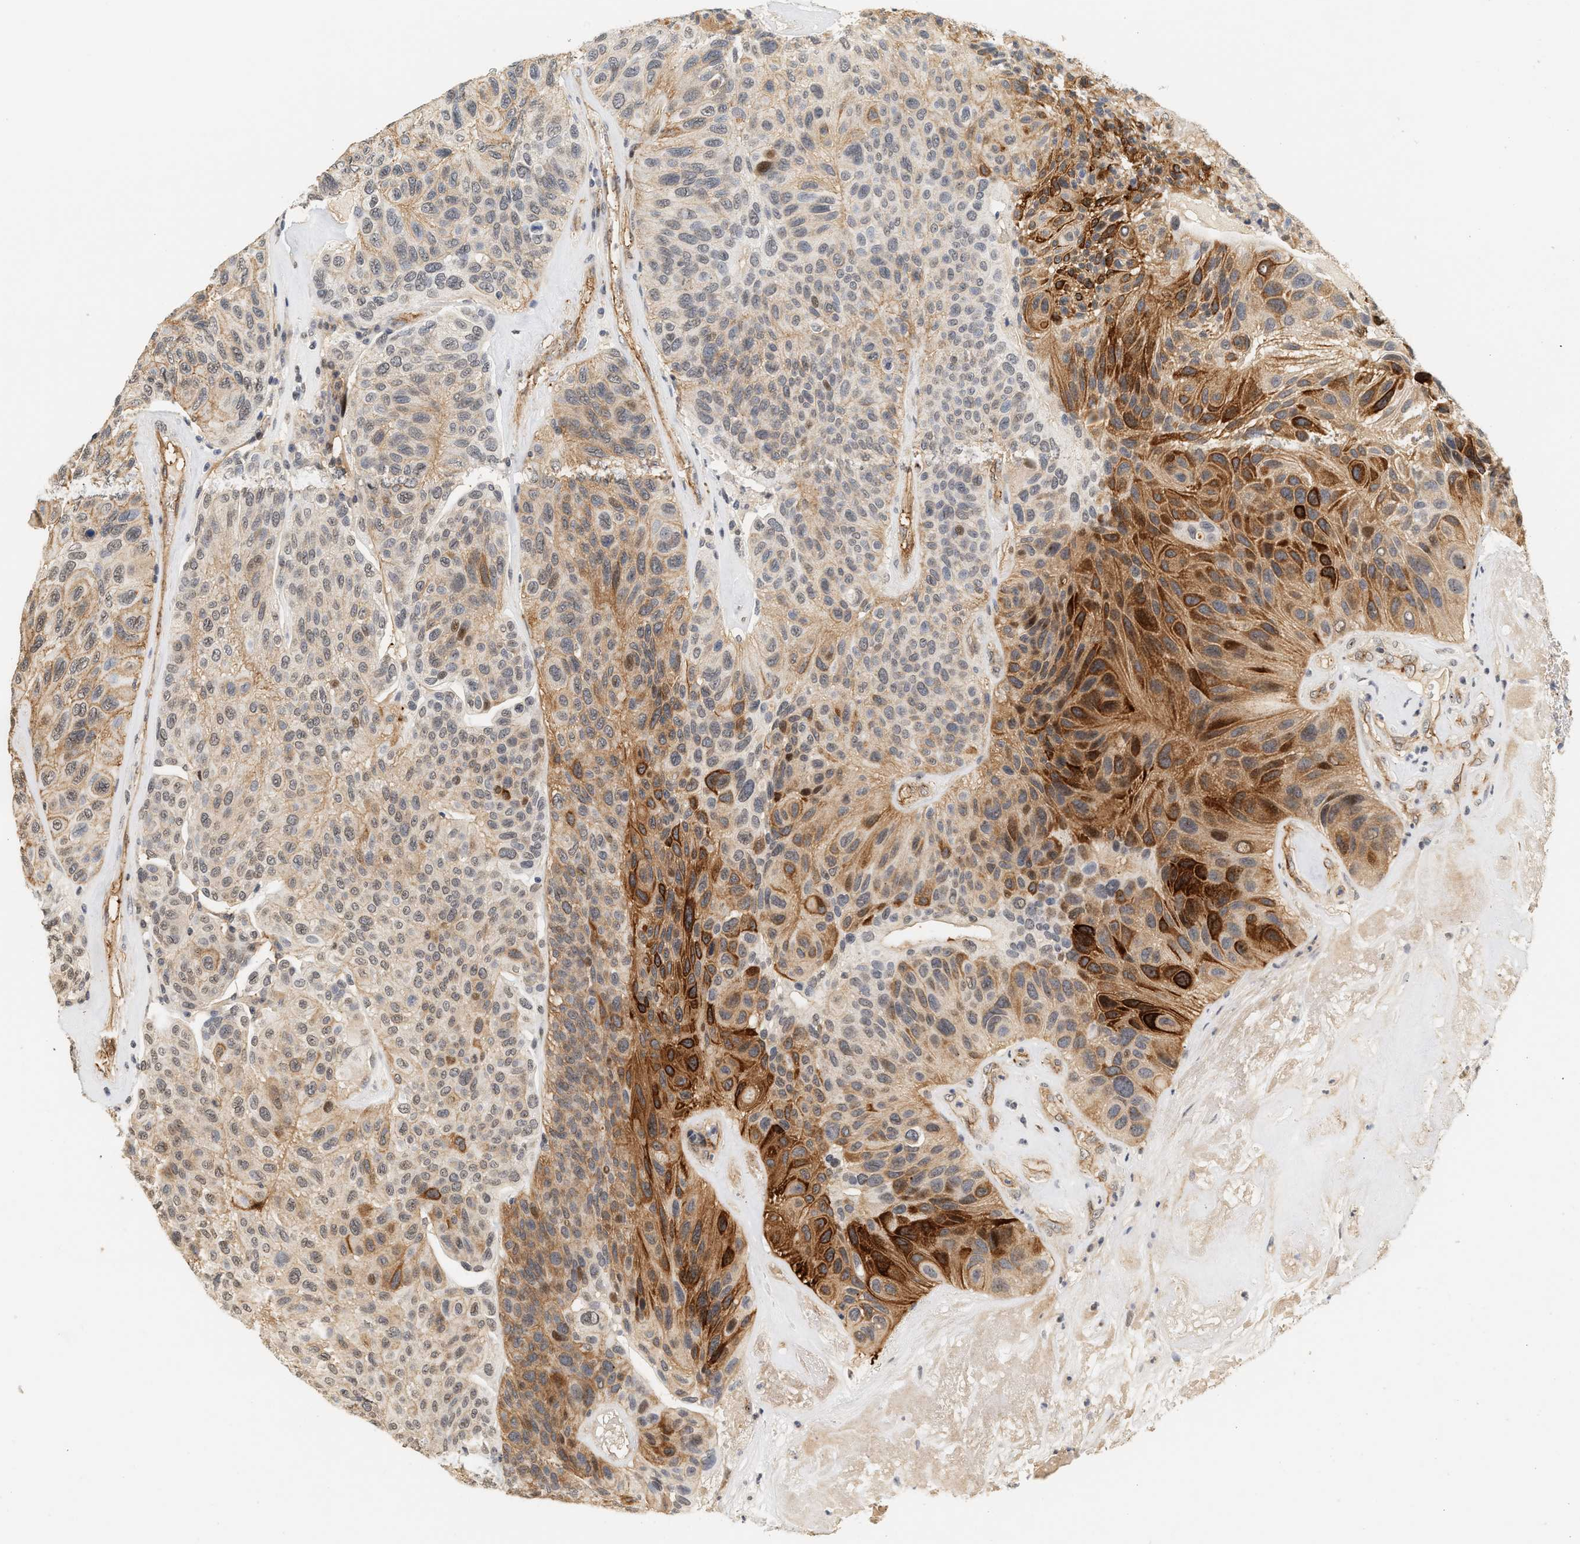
{"staining": {"intensity": "strong", "quantity": "25%-75%", "location": "cytoplasmic/membranous"}, "tissue": "urothelial cancer", "cell_type": "Tumor cells", "image_type": "cancer", "snomed": [{"axis": "morphology", "description": "Urothelial carcinoma, High grade"}, {"axis": "topography", "description": "Urinary bladder"}], "caption": "Immunohistochemical staining of urothelial cancer shows strong cytoplasmic/membranous protein expression in approximately 25%-75% of tumor cells. The staining was performed using DAB (3,3'-diaminobenzidine) to visualize the protein expression in brown, while the nuclei were stained in blue with hematoxylin (Magnification: 20x).", "gene": "PLXND1", "patient": {"sex": "male", "age": 66}}